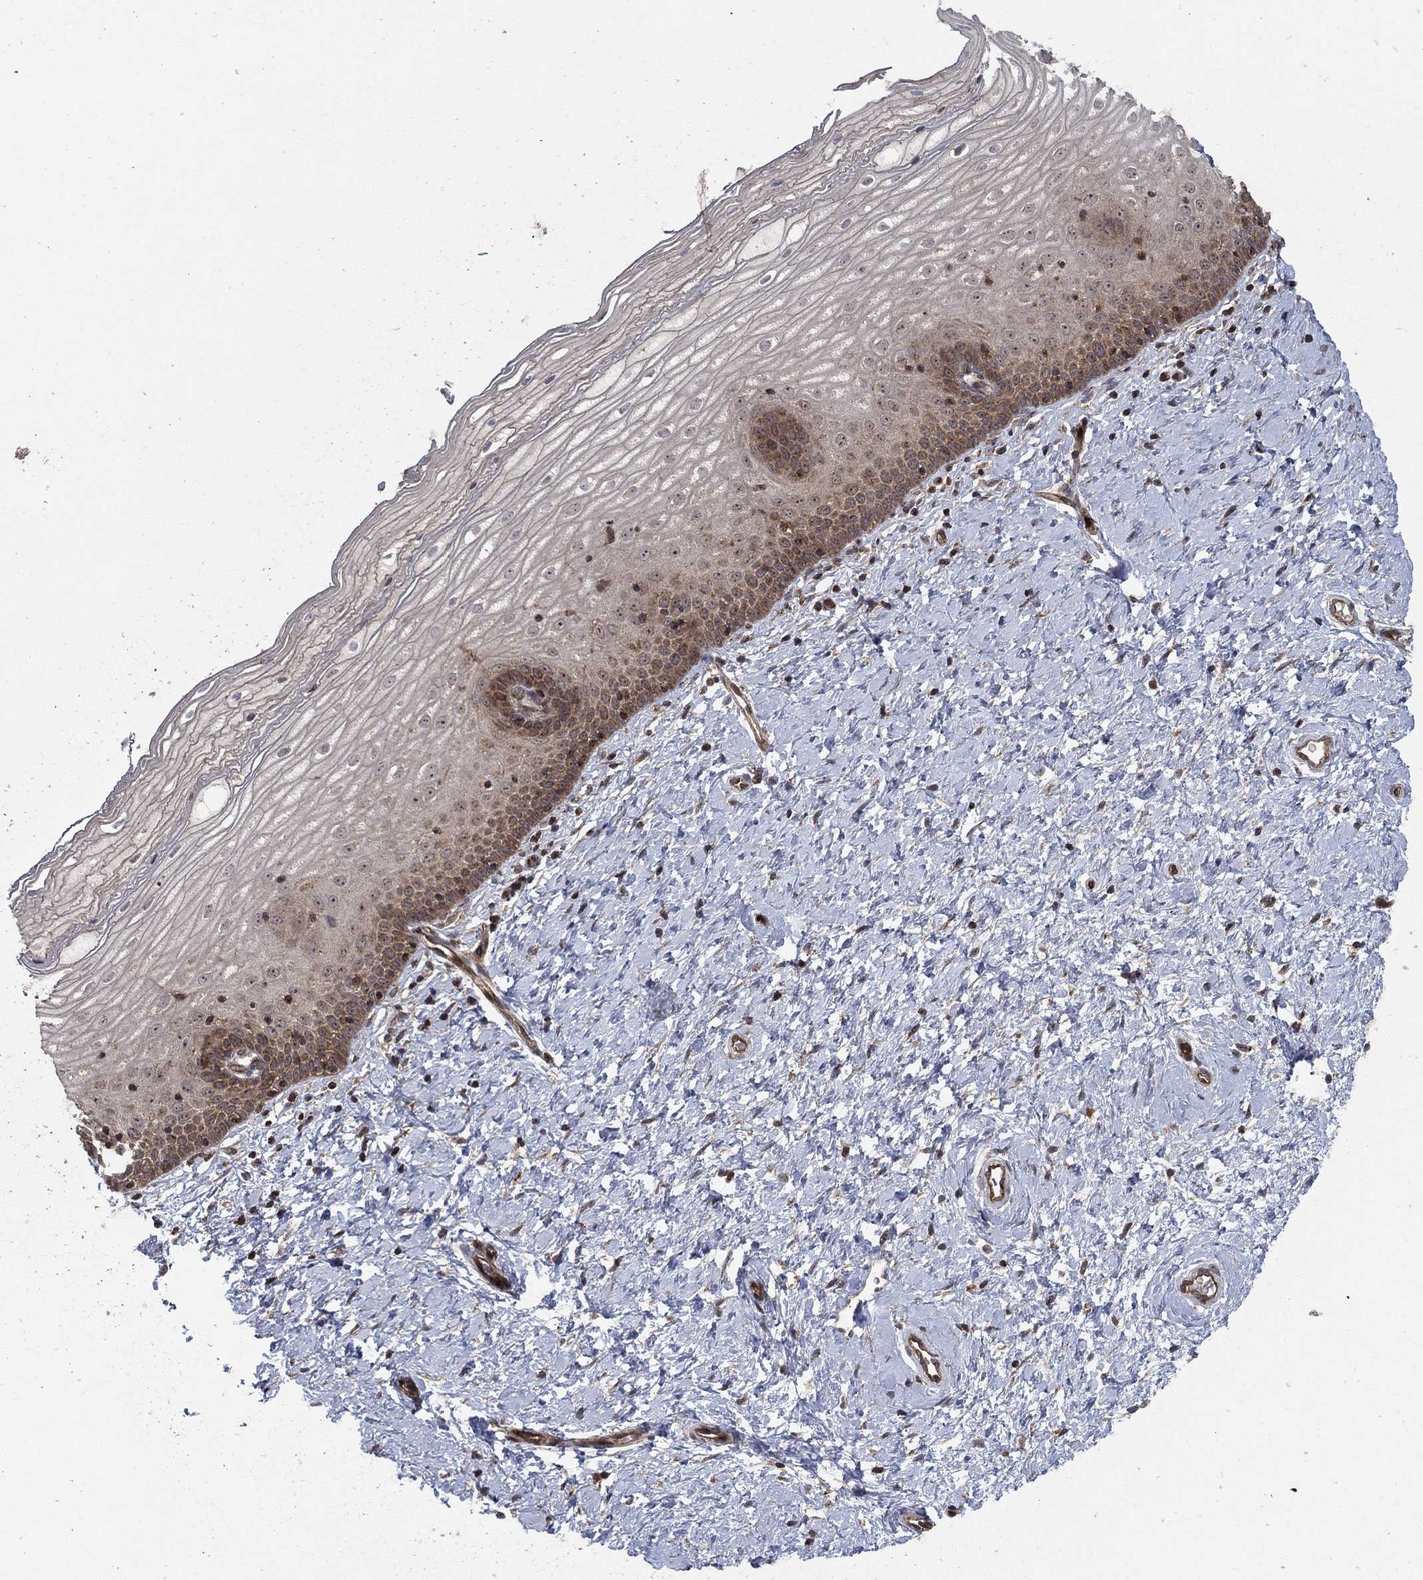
{"staining": {"intensity": "strong", "quantity": ">75%", "location": "cytoplasmic/membranous"}, "tissue": "cervix", "cell_type": "Glandular cells", "image_type": "normal", "snomed": [{"axis": "morphology", "description": "Normal tissue, NOS"}, {"axis": "topography", "description": "Cervix"}], "caption": "Glandular cells demonstrate high levels of strong cytoplasmic/membranous staining in approximately >75% of cells in normal cervix.", "gene": "IFI35", "patient": {"sex": "female", "age": 37}}